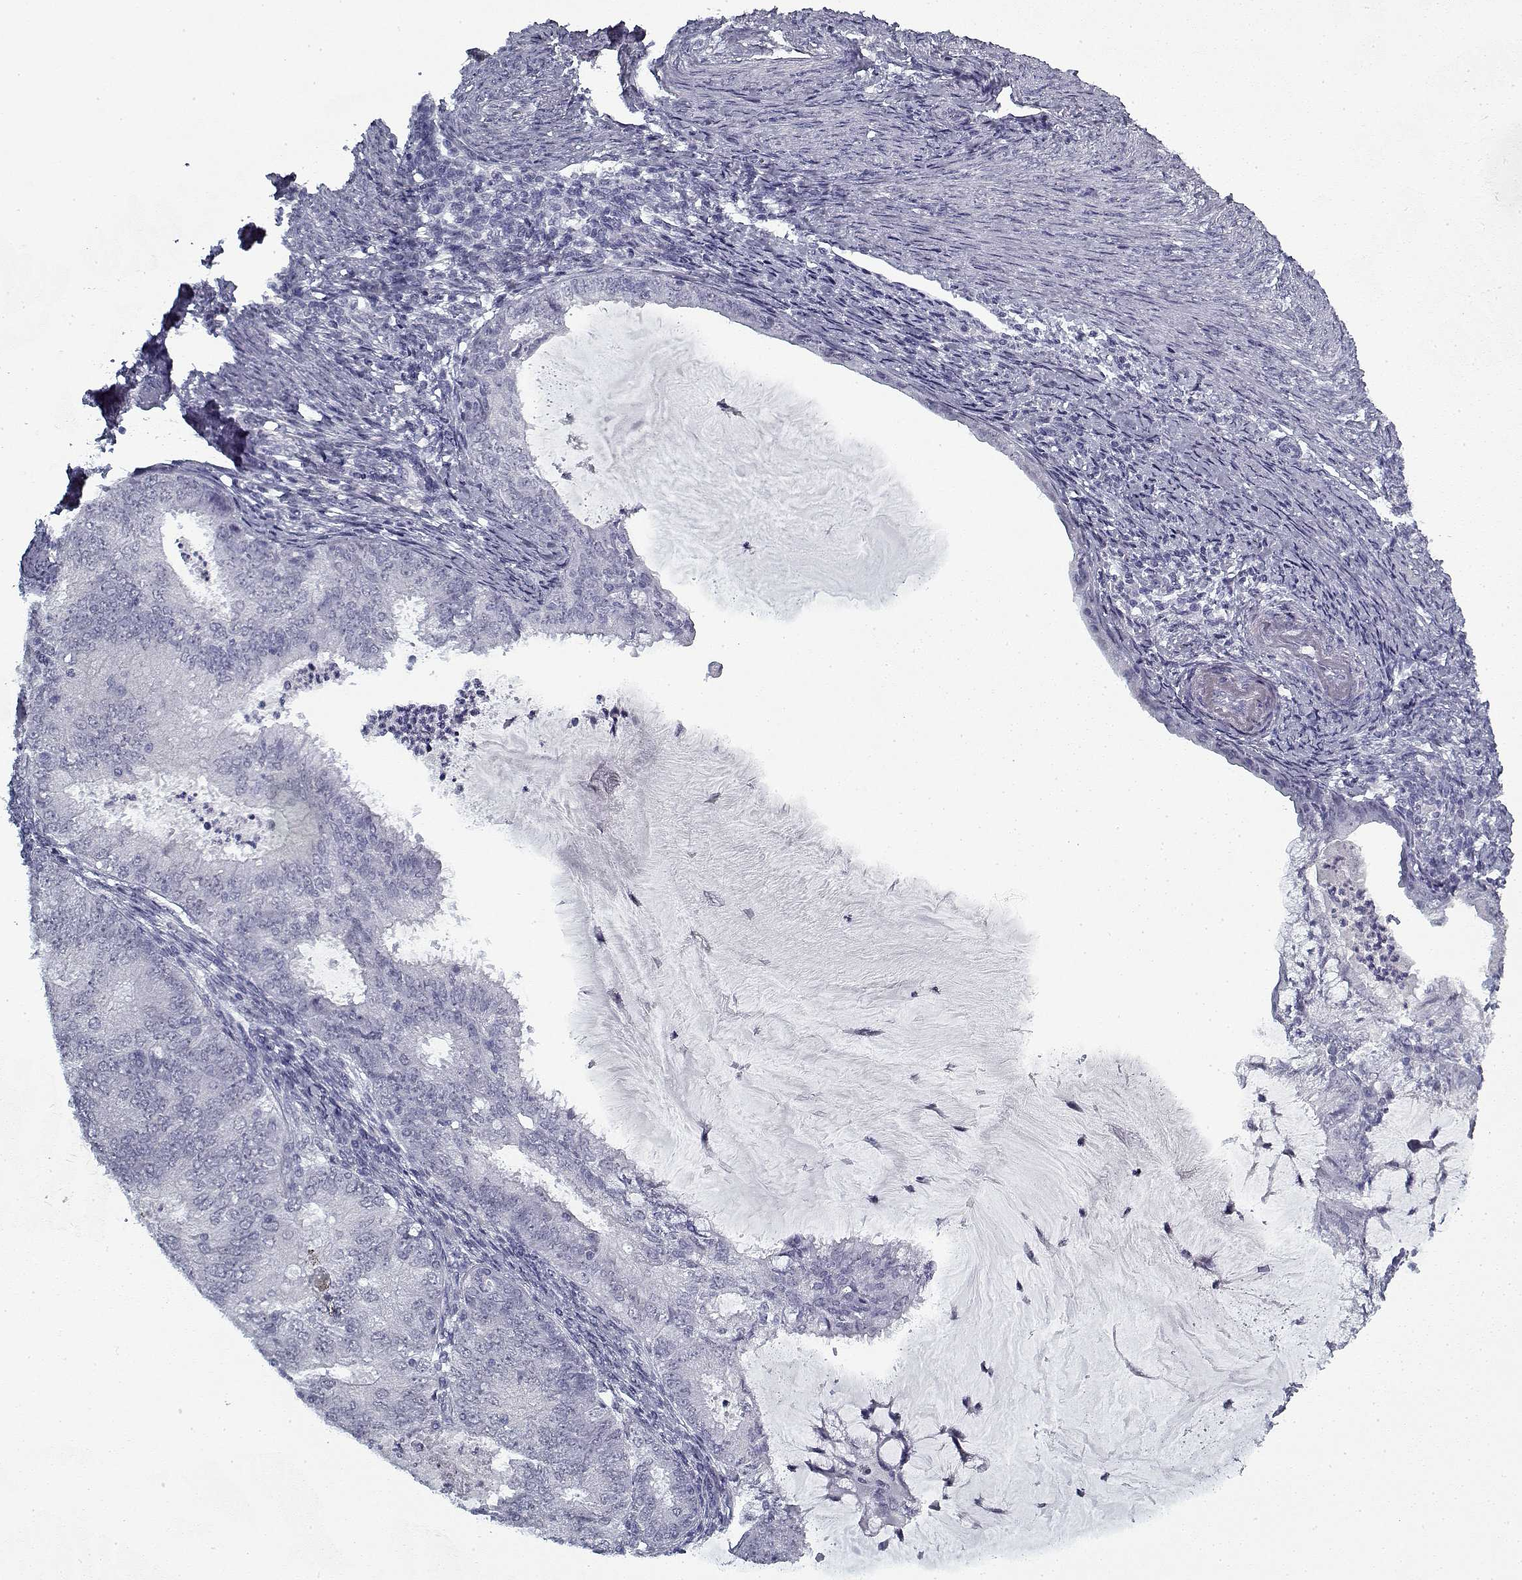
{"staining": {"intensity": "negative", "quantity": "none", "location": "none"}, "tissue": "endometrial cancer", "cell_type": "Tumor cells", "image_type": "cancer", "snomed": [{"axis": "morphology", "description": "Adenocarcinoma, NOS"}, {"axis": "topography", "description": "Endometrium"}], "caption": "This is an immunohistochemistry histopathology image of human endometrial cancer (adenocarcinoma). There is no staining in tumor cells.", "gene": "RNF32", "patient": {"sex": "female", "age": 57}}